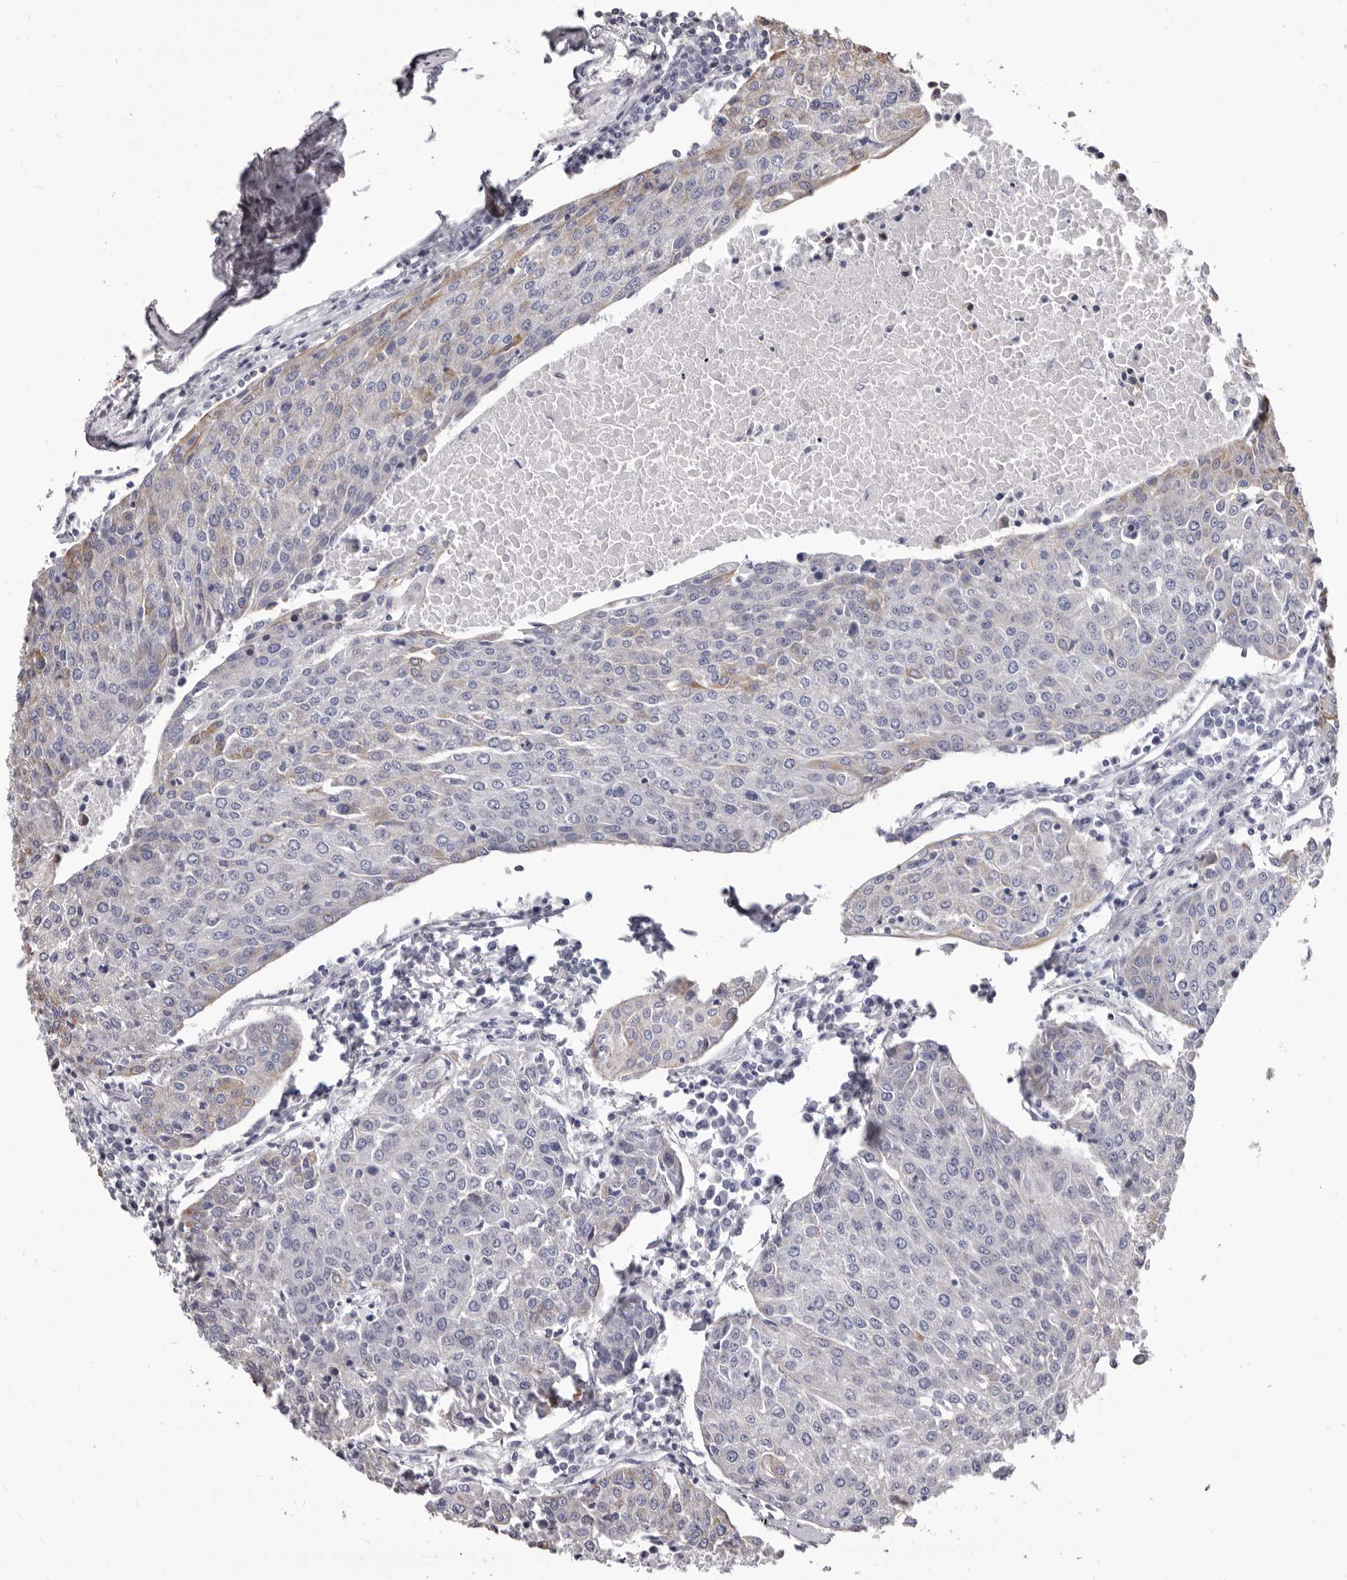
{"staining": {"intensity": "weak", "quantity": "<25%", "location": "cytoplasmic/membranous"}, "tissue": "urothelial cancer", "cell_type": "Tumor cells", "image_type": "cancer", "snomed": [{"axis": "morphology", "description": "Urothelial carcinoma, High grade"}, {"axis": "topography", "description": "Urinary bladder"}], "caption": "High magnification brightfield microscopy of urothelial cancer stained with DAB (3,3'-diaminobenzidine) (brown) and counterstained with hematoxylin (blue): tumor cells show no significant staining. (DAB immunohistochemistry (IHC), high magnification).", "gene": "NIBAN1", "patient": {"sex": "female", "age": 85}}